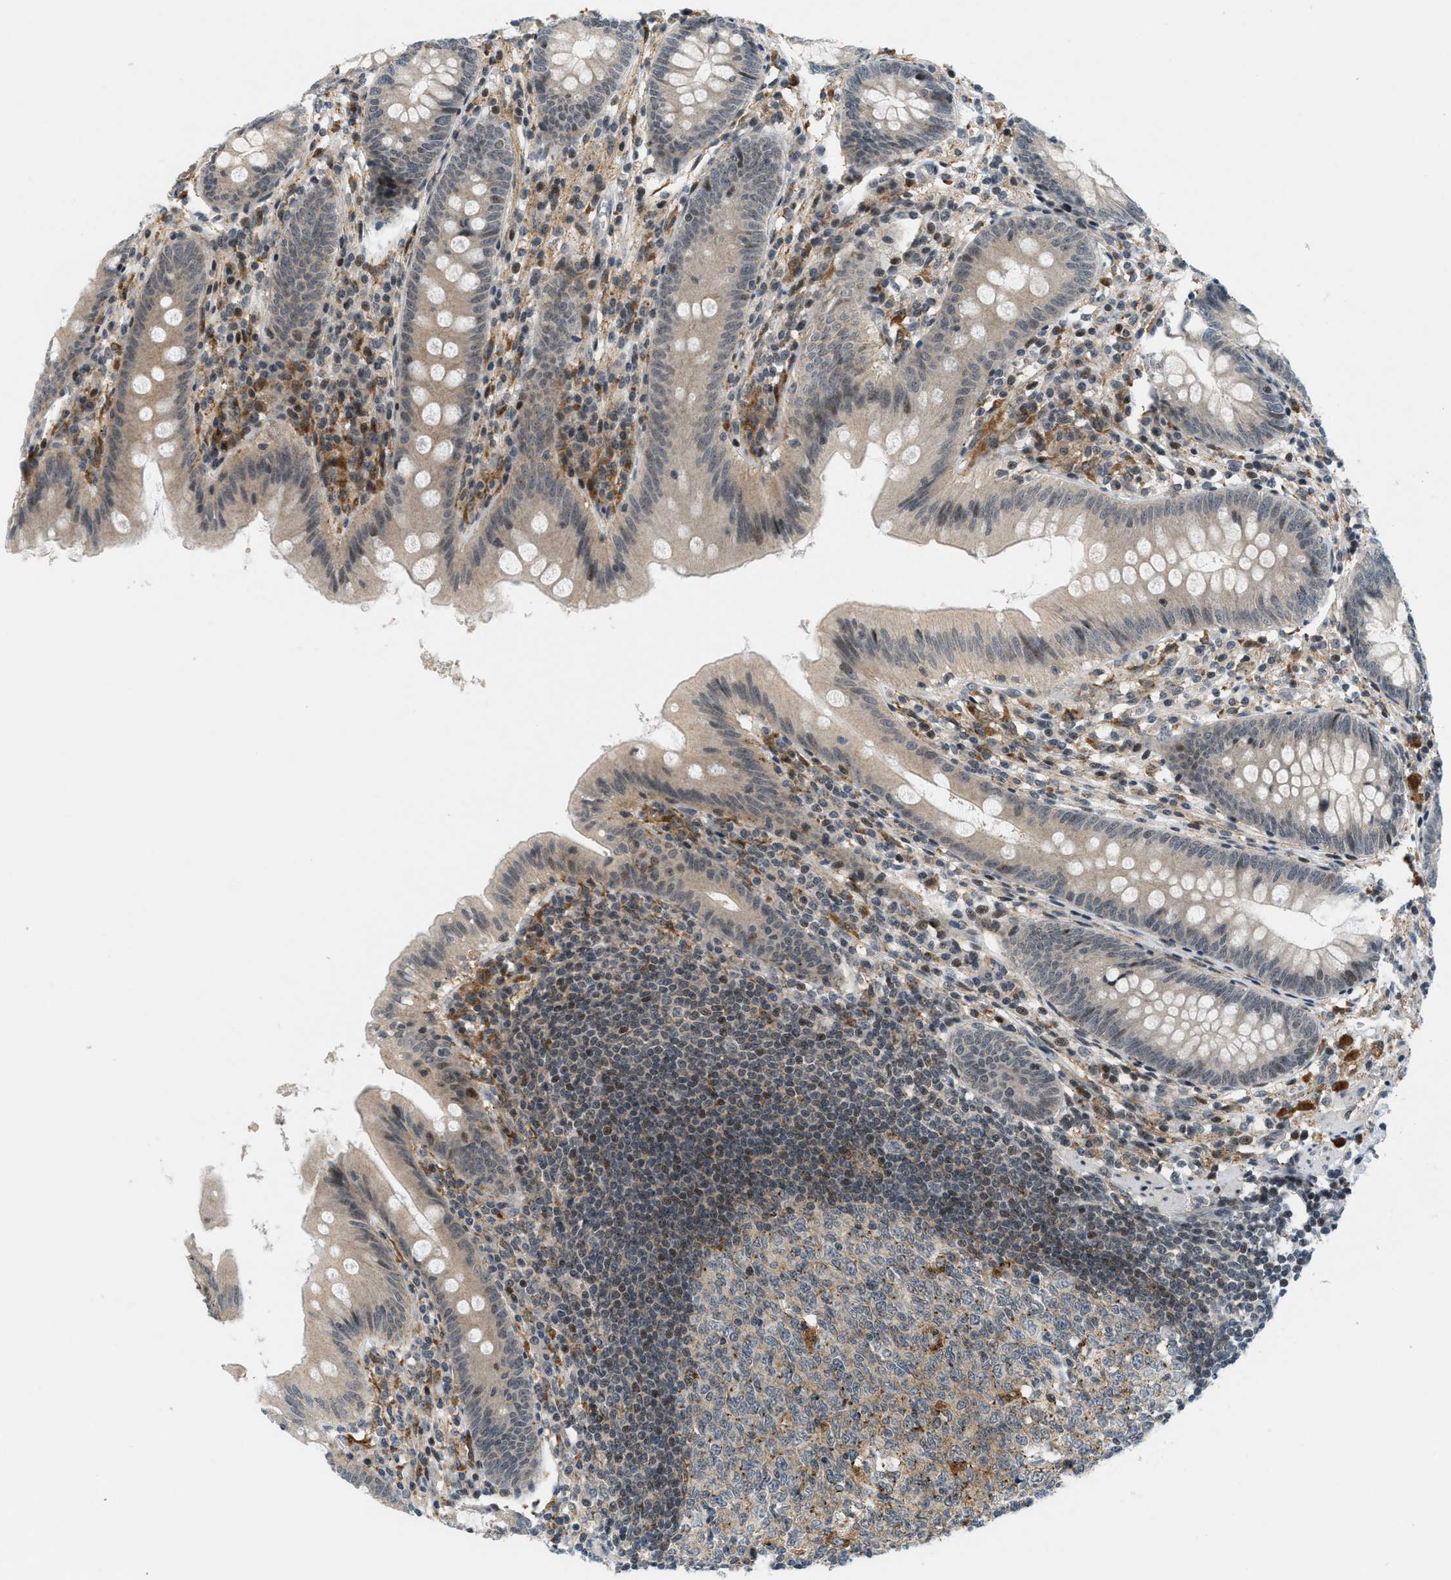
{"staining": {"intensity": "moderate", "quantity": "<25%", "location": "cytoplasmic/membranous,nuclear"}, "tissue": "appendix", "cell_type": "Glandular cells", "image_type": "normal", "snomed": [{"axis": "morphology", "description": "Normal tissue, NOS"}, {"axis": "topography", "description": "Appendix"}], "caption": "Immunohistochemistry photomicrograph of normal appendix: appendix stained using immunohistochemistry (IHC) shows low levels of moderate protein expression localized specifically in the cytoplasmic/membranous,nuclear of glandular cells, appearing as a cytoplasmic/membranous,nuclear brown color.", "gene": "ING1", "patient": {"sex": "male", "age": 56}}